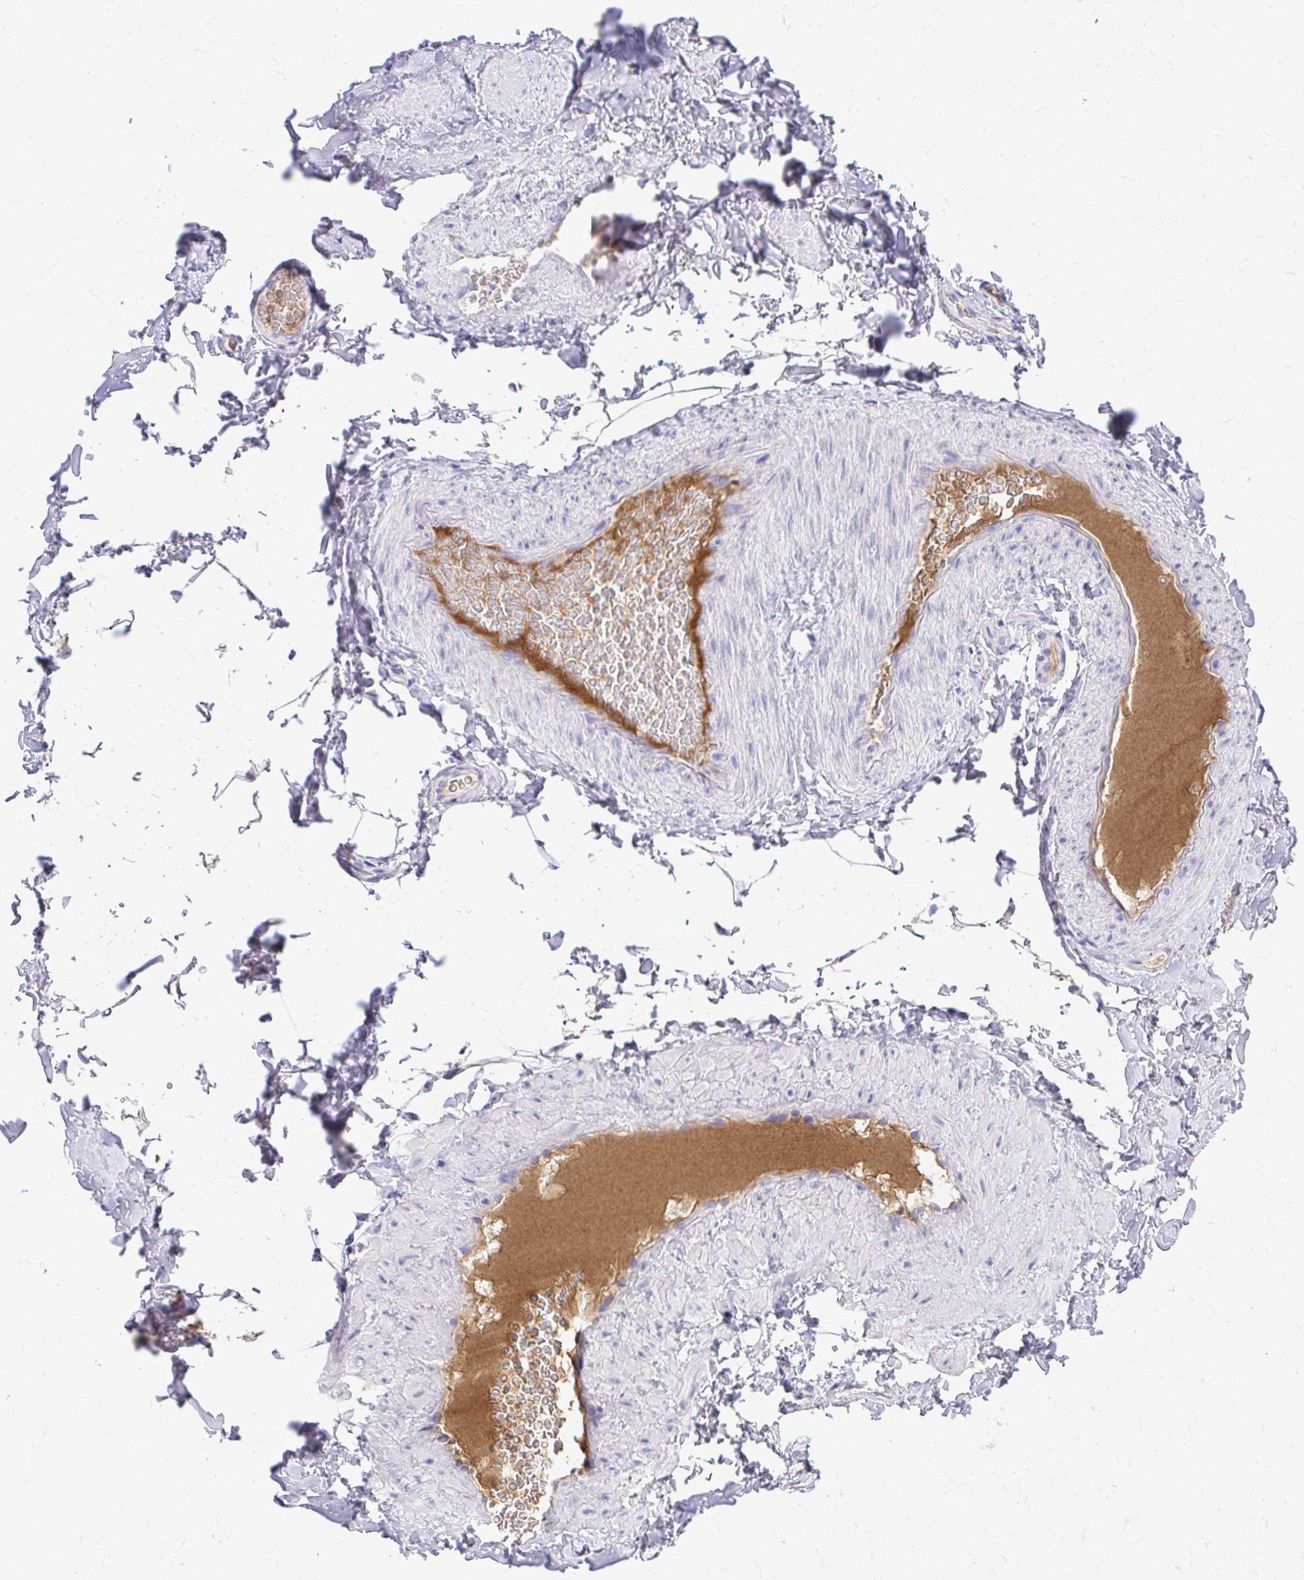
{"staining": {"intensity": "weak", "quantity": "<25%", "location": "cytoplasmic/membranous"}, "tissue": "adipose tissue", "cell_type": "Adipocytes", "image_type": "normal", "snomed": [{"axis": "morphology", "description": "Normal tissue, NOS"}, {"axis": "topography", "description": "Vascular tissue"}, {"axis": "topography", "description": "Peripheral nerve tissue"}], "caption": "A high-resolution micrograph shows immunohistochemistry staining of unremarkable adipose tissue, which shows no significant positivity in adipocytes. (Stains: DAB IHC with hematoxylin counter stain, Microscopy: brightfield microscopy at high magnification).", "gene": "CFH", "patient": {"sex": "male", "age": 41}}